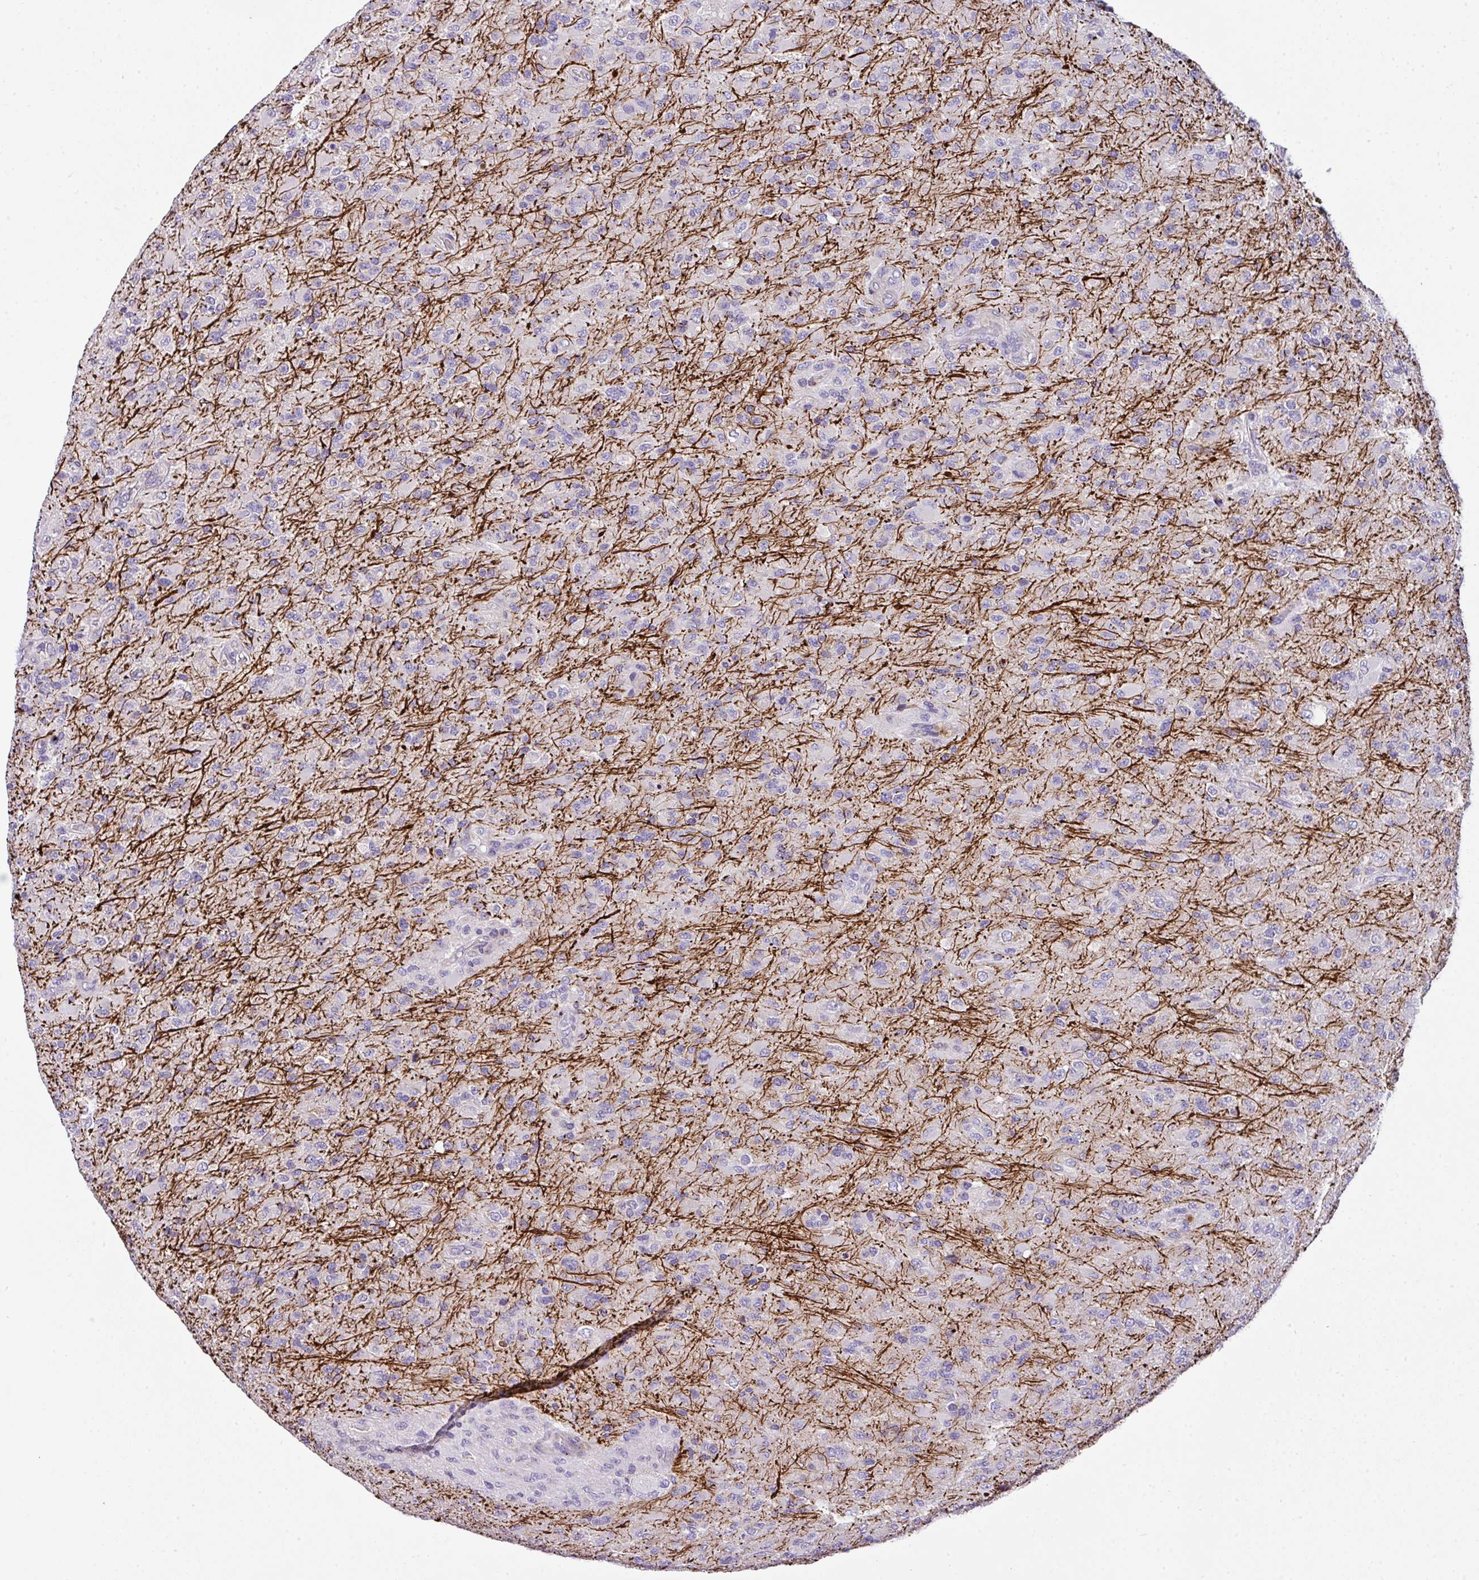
{"staining": {"intensity": "negative", "quantity": "none", "location": "none"}, "tissue": "glioma", "cell_type": "Tumor cells", "image_type": "cancer", "snomed": [{"axis": "morphology", "description": "Glioma, malignant, Low grade"}, {"axis": "topography", "description": "Brain"}], "caption": "There is no significant positivity in tumor cells of low-grade glioma (malignant).", "gene": "ANXA2R", "patient": {"sex": "male", "age": 65}}